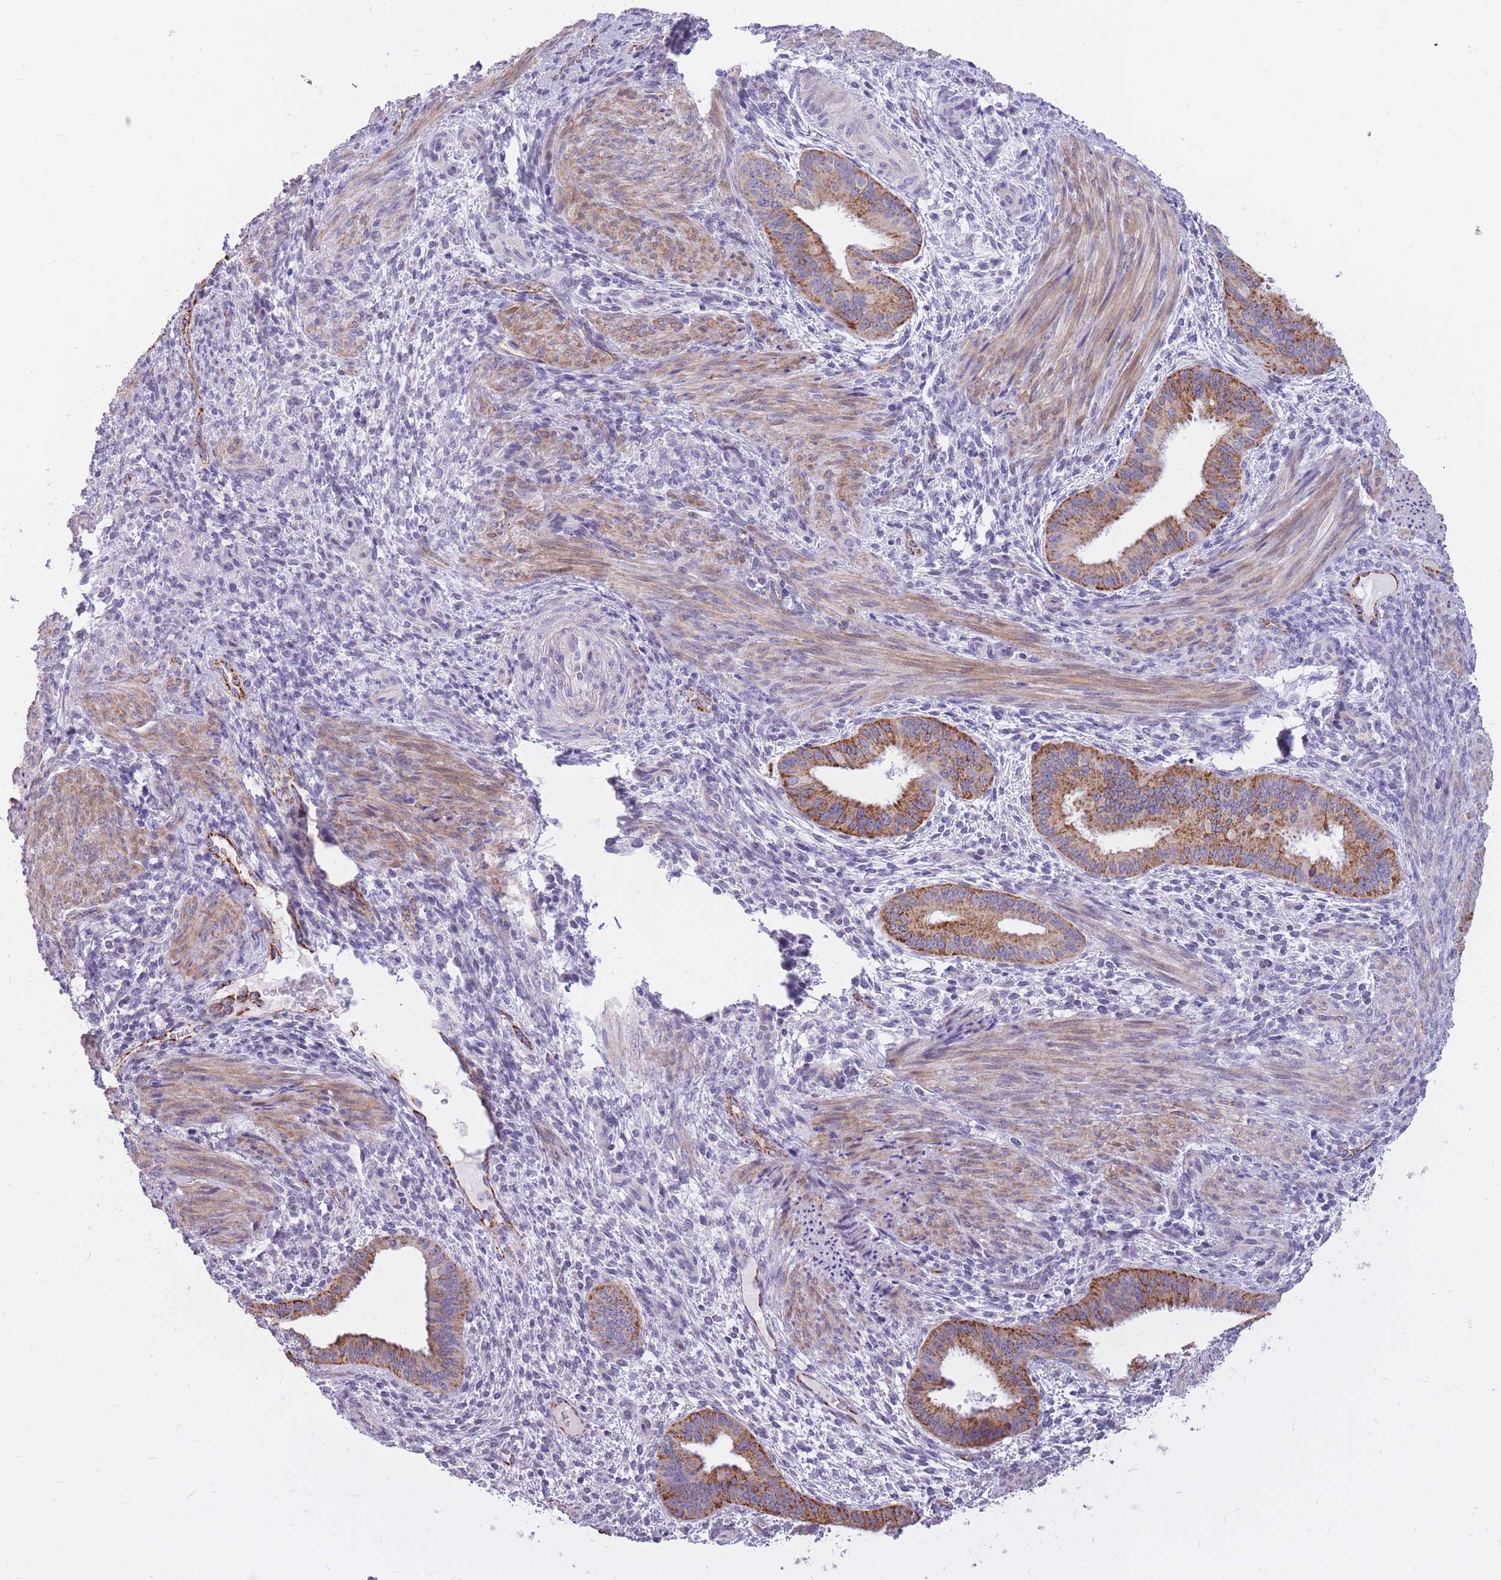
{"staining": {"intensity": "negative", "quantity": "none", "location": "none"}, "tissue": "endometrium", "cell_type": "Cells in endometrial stroma", "image_type": "normal", "snomed": [{"axis": "morphology", "description": "Normal tissue, NOS"}, {"axis": "topography", "description": "Endometrium"}], "caption": "The histopathology image displays no staining of cells in endometrial stroma in benign endometrium. (Stains: DAB (3,3'-diaminobenzidine) immunohistochemistry (IHC) with hematoxylin counter stain, Microscopy: brightfield microscopy at high magnification).", "gene": "RNF170", "patient": {"sex": "female", "age": 36}}